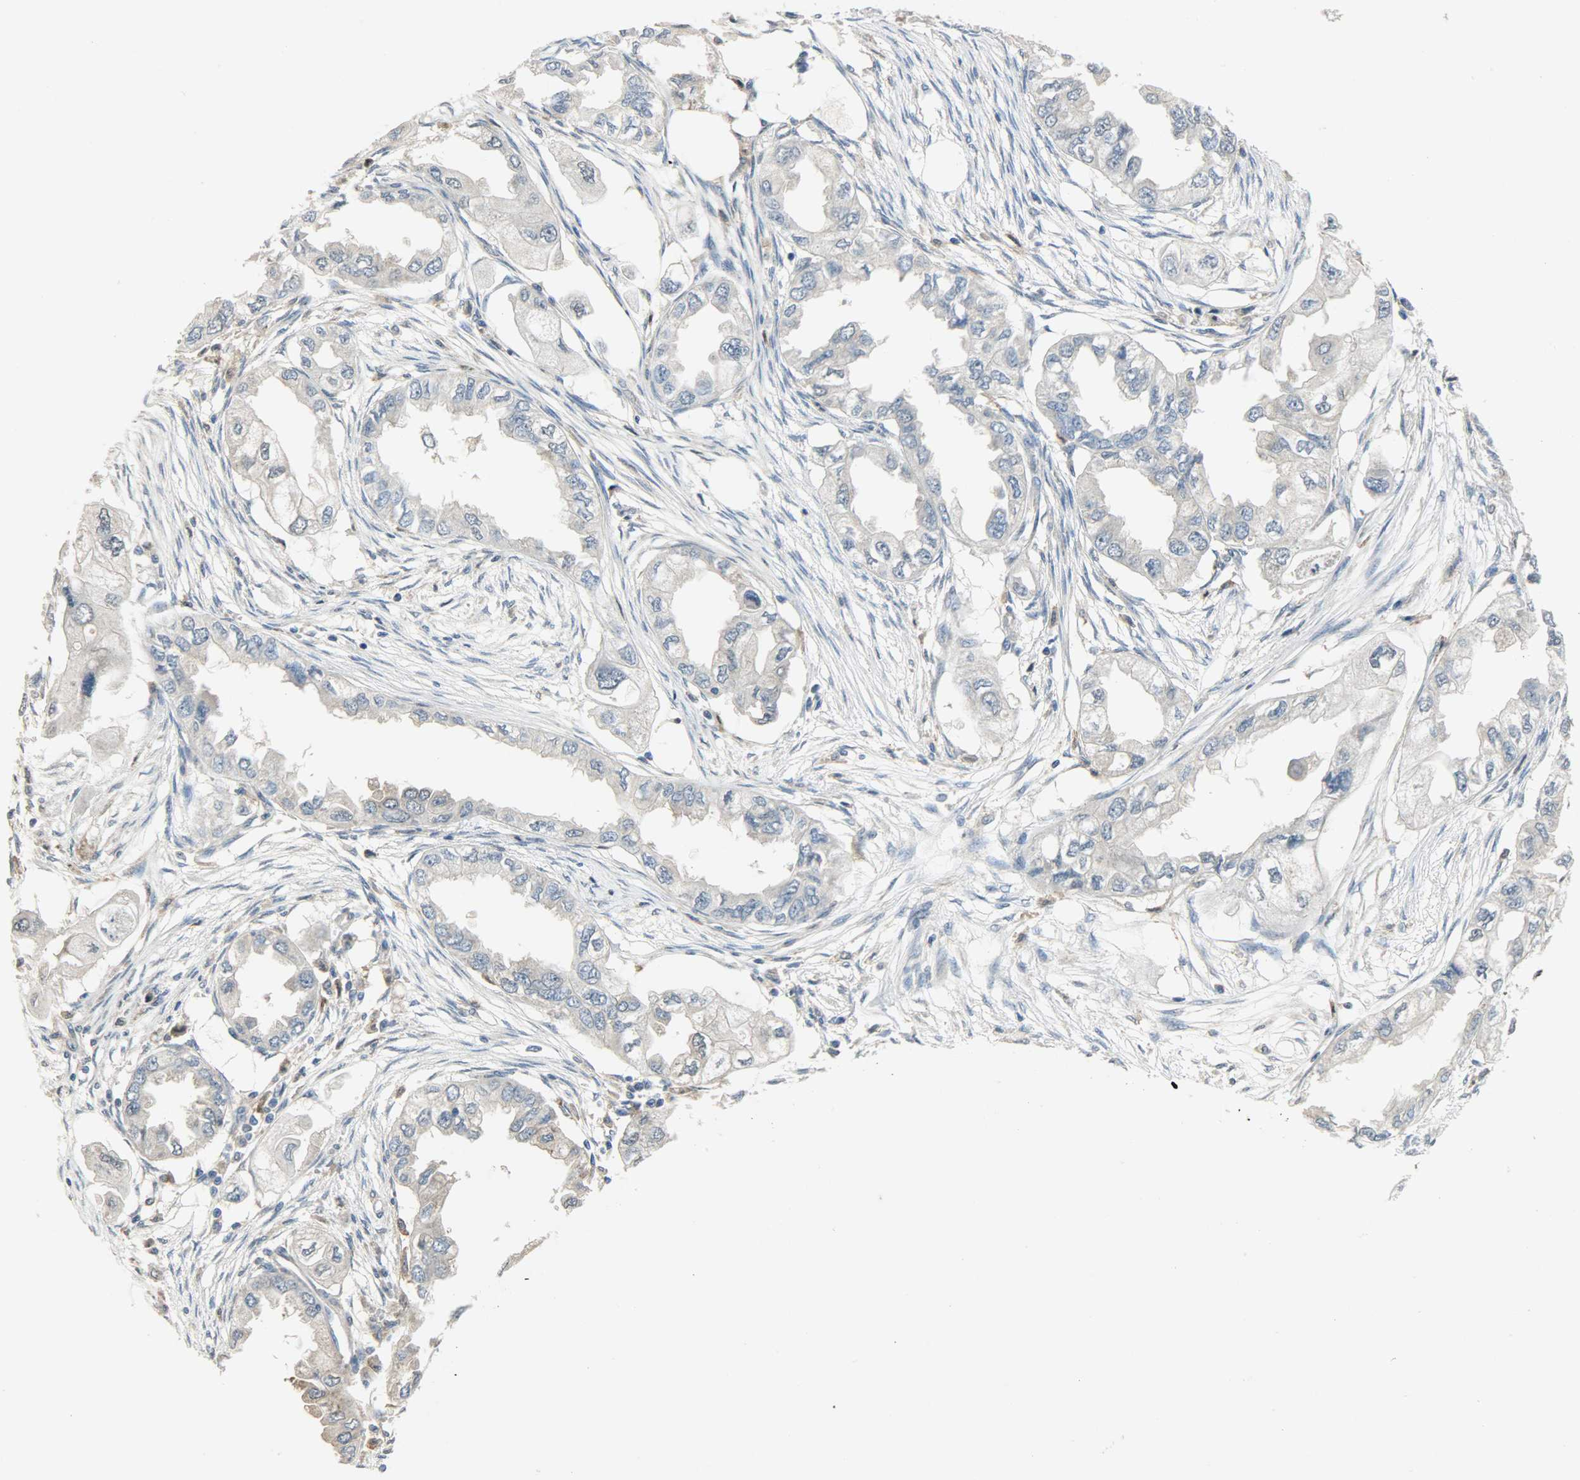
{"staining": {"intensity": "weak", "quantity": "25%-75%", "location": "cytoplasmic/membranous"}, "tissue": "endometrial cancer", "cell_type": "Tumor cells", "image_type": "cancer", "snomed": [{"axis": "morphology", "description": "Adenocarcinoma, NOS"}, {"axis": "topography", "description": "Endometrium"}], "caption": "Protein staining displays weak cytoplasmic/membranous staining in about 25%-75% of tumor cells in adenocarcinoma (endometrial).", "gene": "TRIM21", "patient": {"sex": "female", "age": 67}}